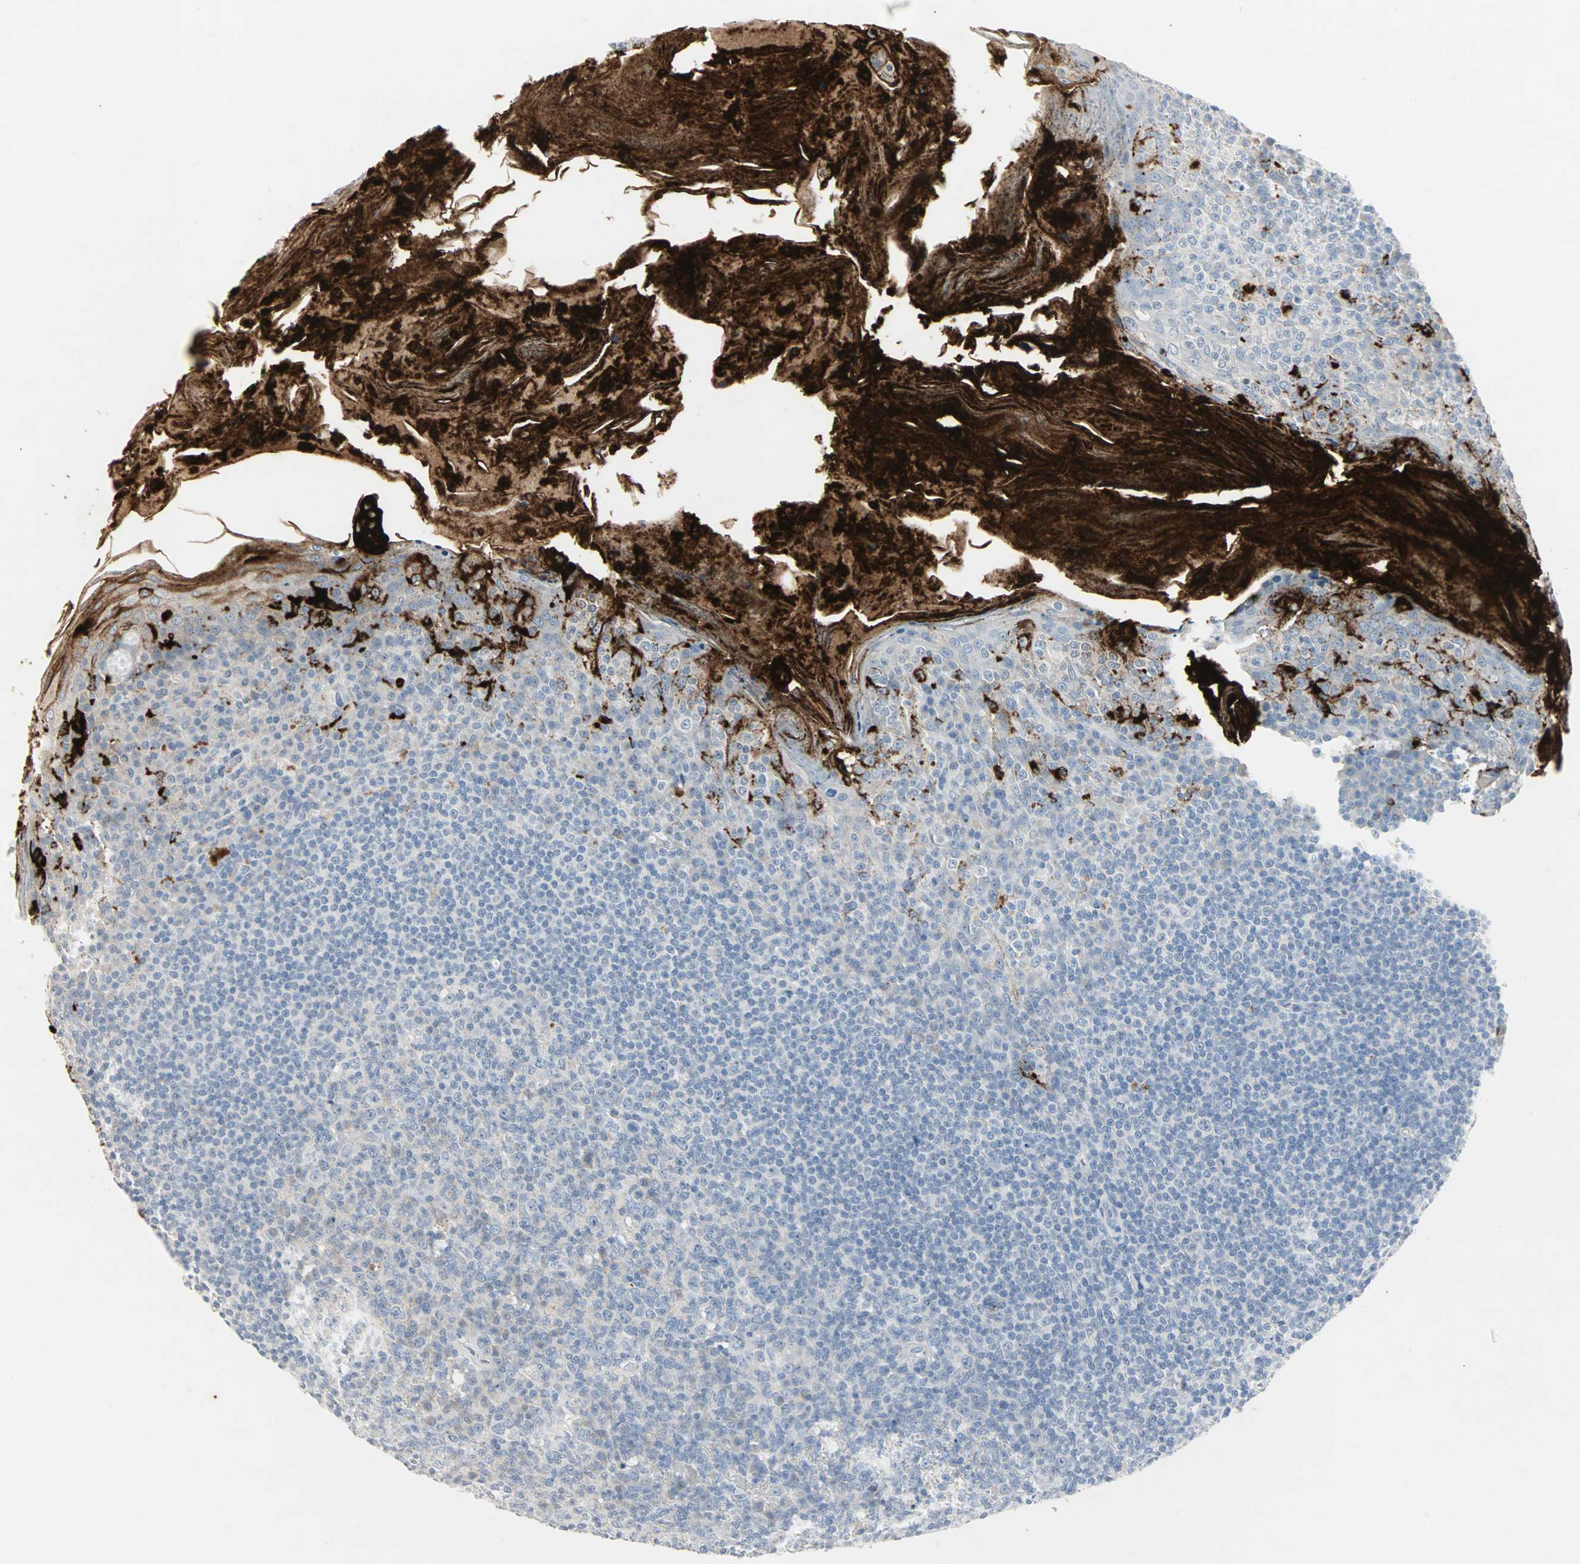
{"staining": {"intensity": "negative", "quantity": "none", "location": "none"}, "tissue": "tonsil", "cell_type": "Germinal center cells", "image_type": "normal", "snomed": [{"axis": "morphology", "description": "Normal tissue, NOS"}, {"axis": "topography", "description": "Tonsil"}], "caption": "This micrograph is of normal tonsil stained with immunohistochemistry to label a protein in brown with the nuclei are counter-stained blue. There is no staining in germinal center cells. The staining is performed using DAB (3,3'-diaminobenzidine) brown chromogen with nuclei counter-stained in using hematoxylin.", "gene": "CEACAM6", "patient": {"sex": "male", "age": 31}}